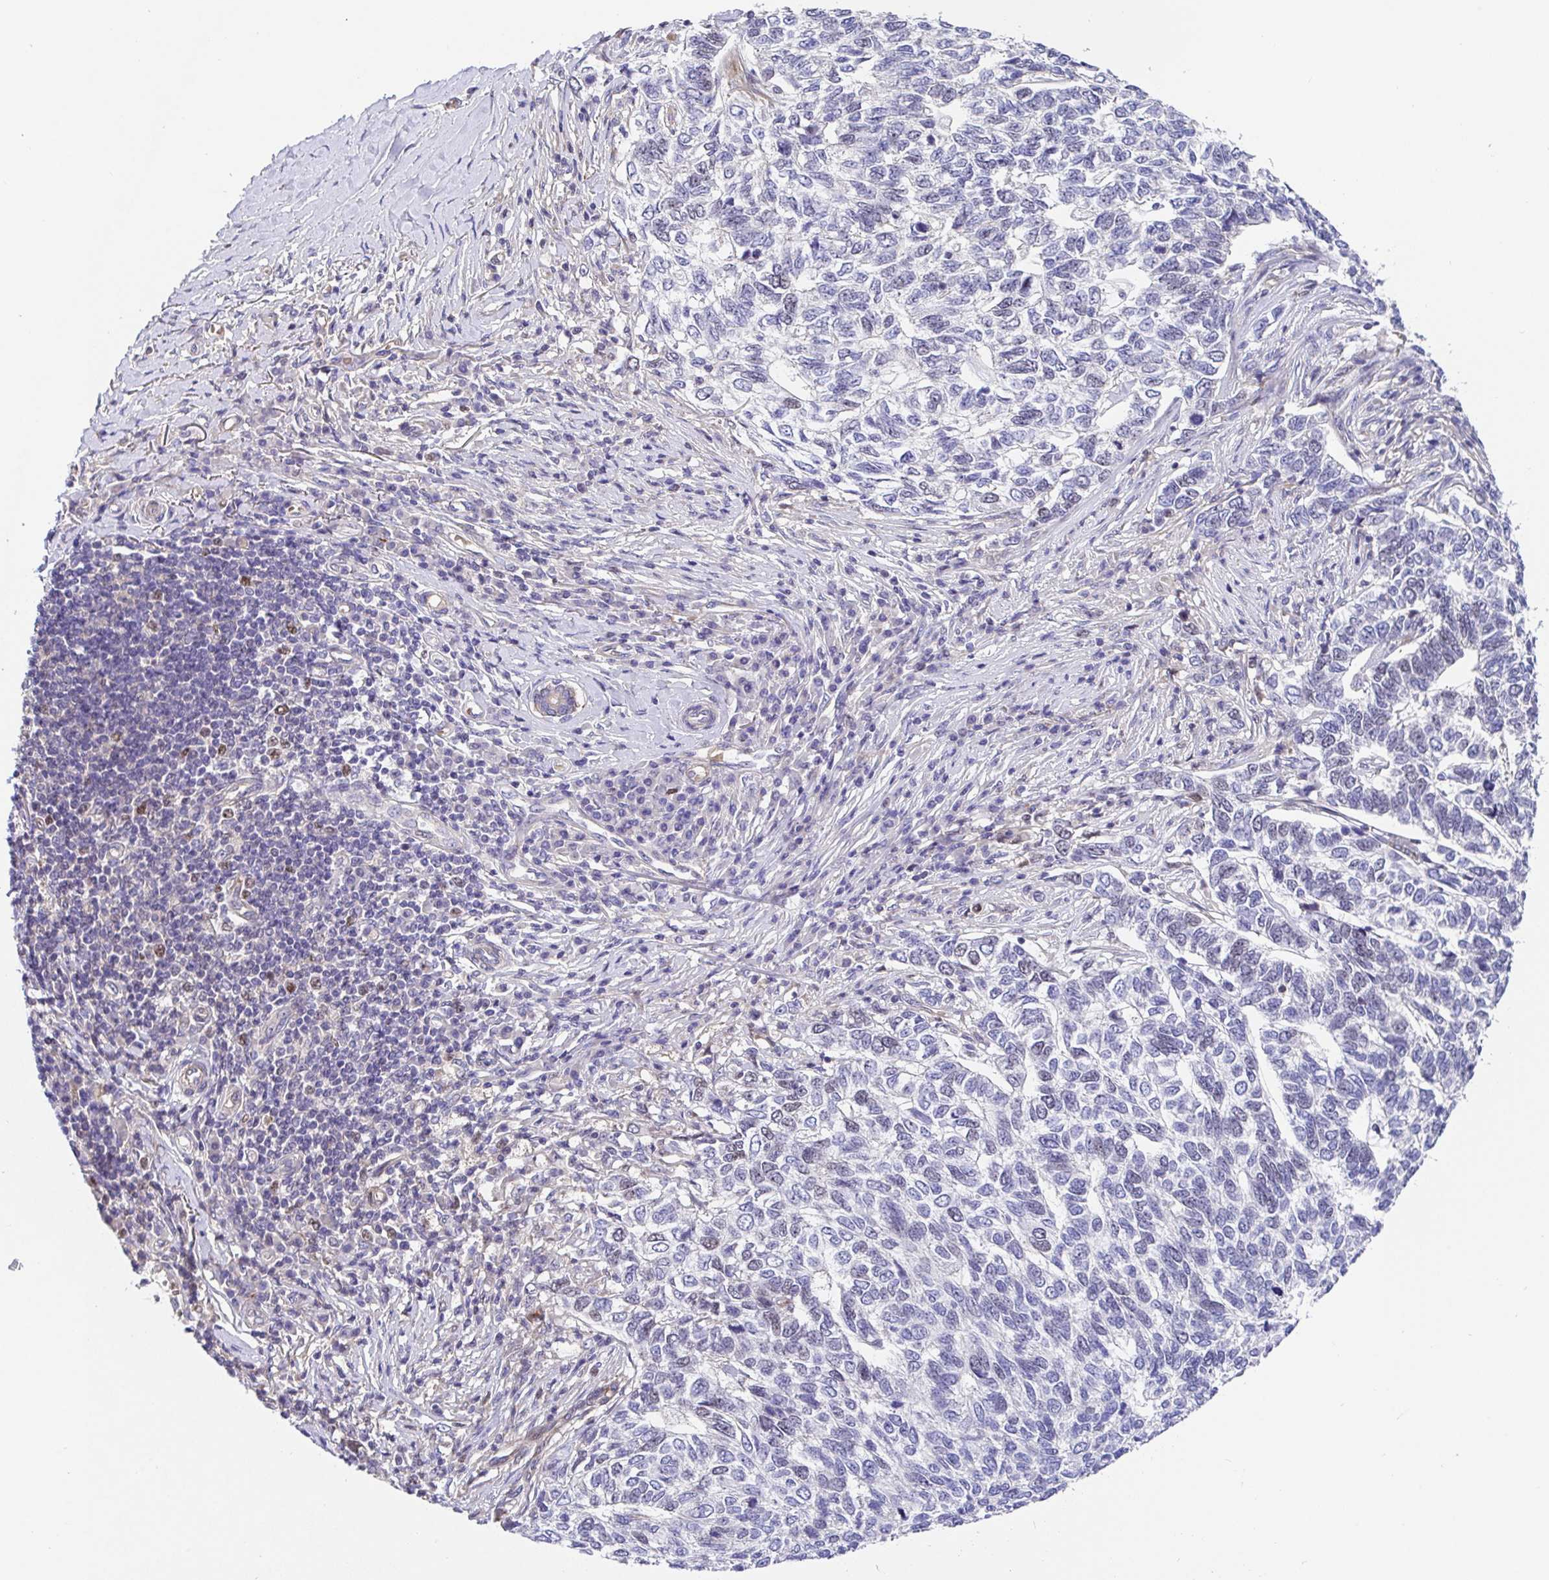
{"staining": {"intensity": "negative", "quantity": "none", "location": "none"}, "tissue": "skin cancer", "cell_type": "Tumor cells", "image_type": "cancer", "snomed": [{"axis": "morphology", "description": "Basal cell carcinoma"}, {"axis": "topography", "description": "Skin"}], "caption": "An image of human basal cell carcinoma (skin) is negative for staining in tumor cells.", "gene": "TIMELESS", "patient": {"sex": "female", "age": 65}}